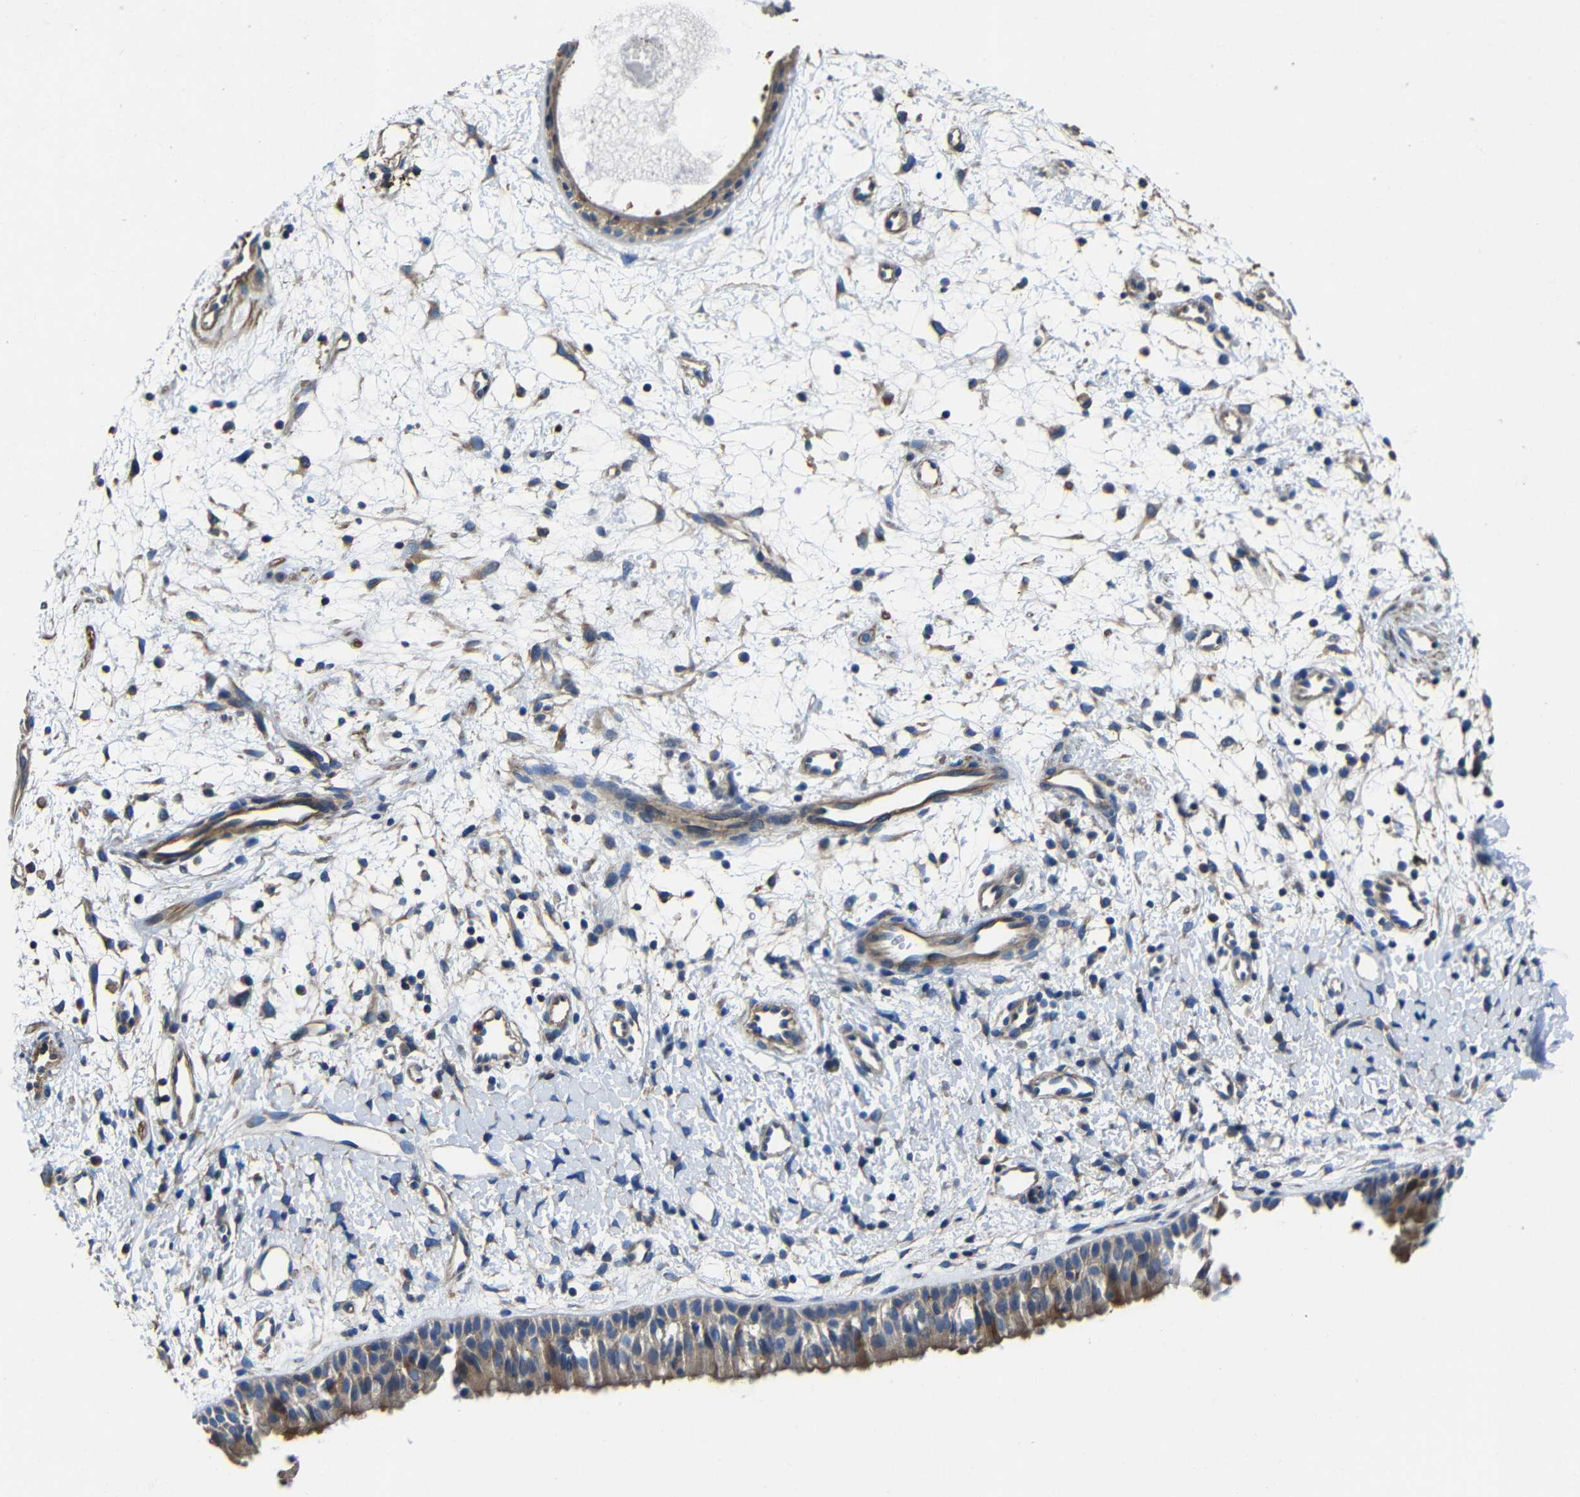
{"staining": {"intensity": "moderate", "quantity": ">75%", "location": "cytoplasmic/membranous"}, "tissue": "nasopharynx", "cell_type": "Respiratory epithelial cells", "image_type": "normal", "snomed": [{"axis": "morphology", "description": "Normal tissue, NOS"}, {"axis": "topography", "description": "Nasopharynx"}], "caption": "High-magnification brightfield microscopy of unremarkable nasopharynx stained with DAB (3,3'-diaminobenzidine) (brown) and counterstained with hematoxylin (blue). respiratory epithelial cells exhibit moderate cytoplasmic/membranous positivity is seen in about>75% of cells.", "gene": "GDI1", "patient": {"sex": "male", "age": 22}}